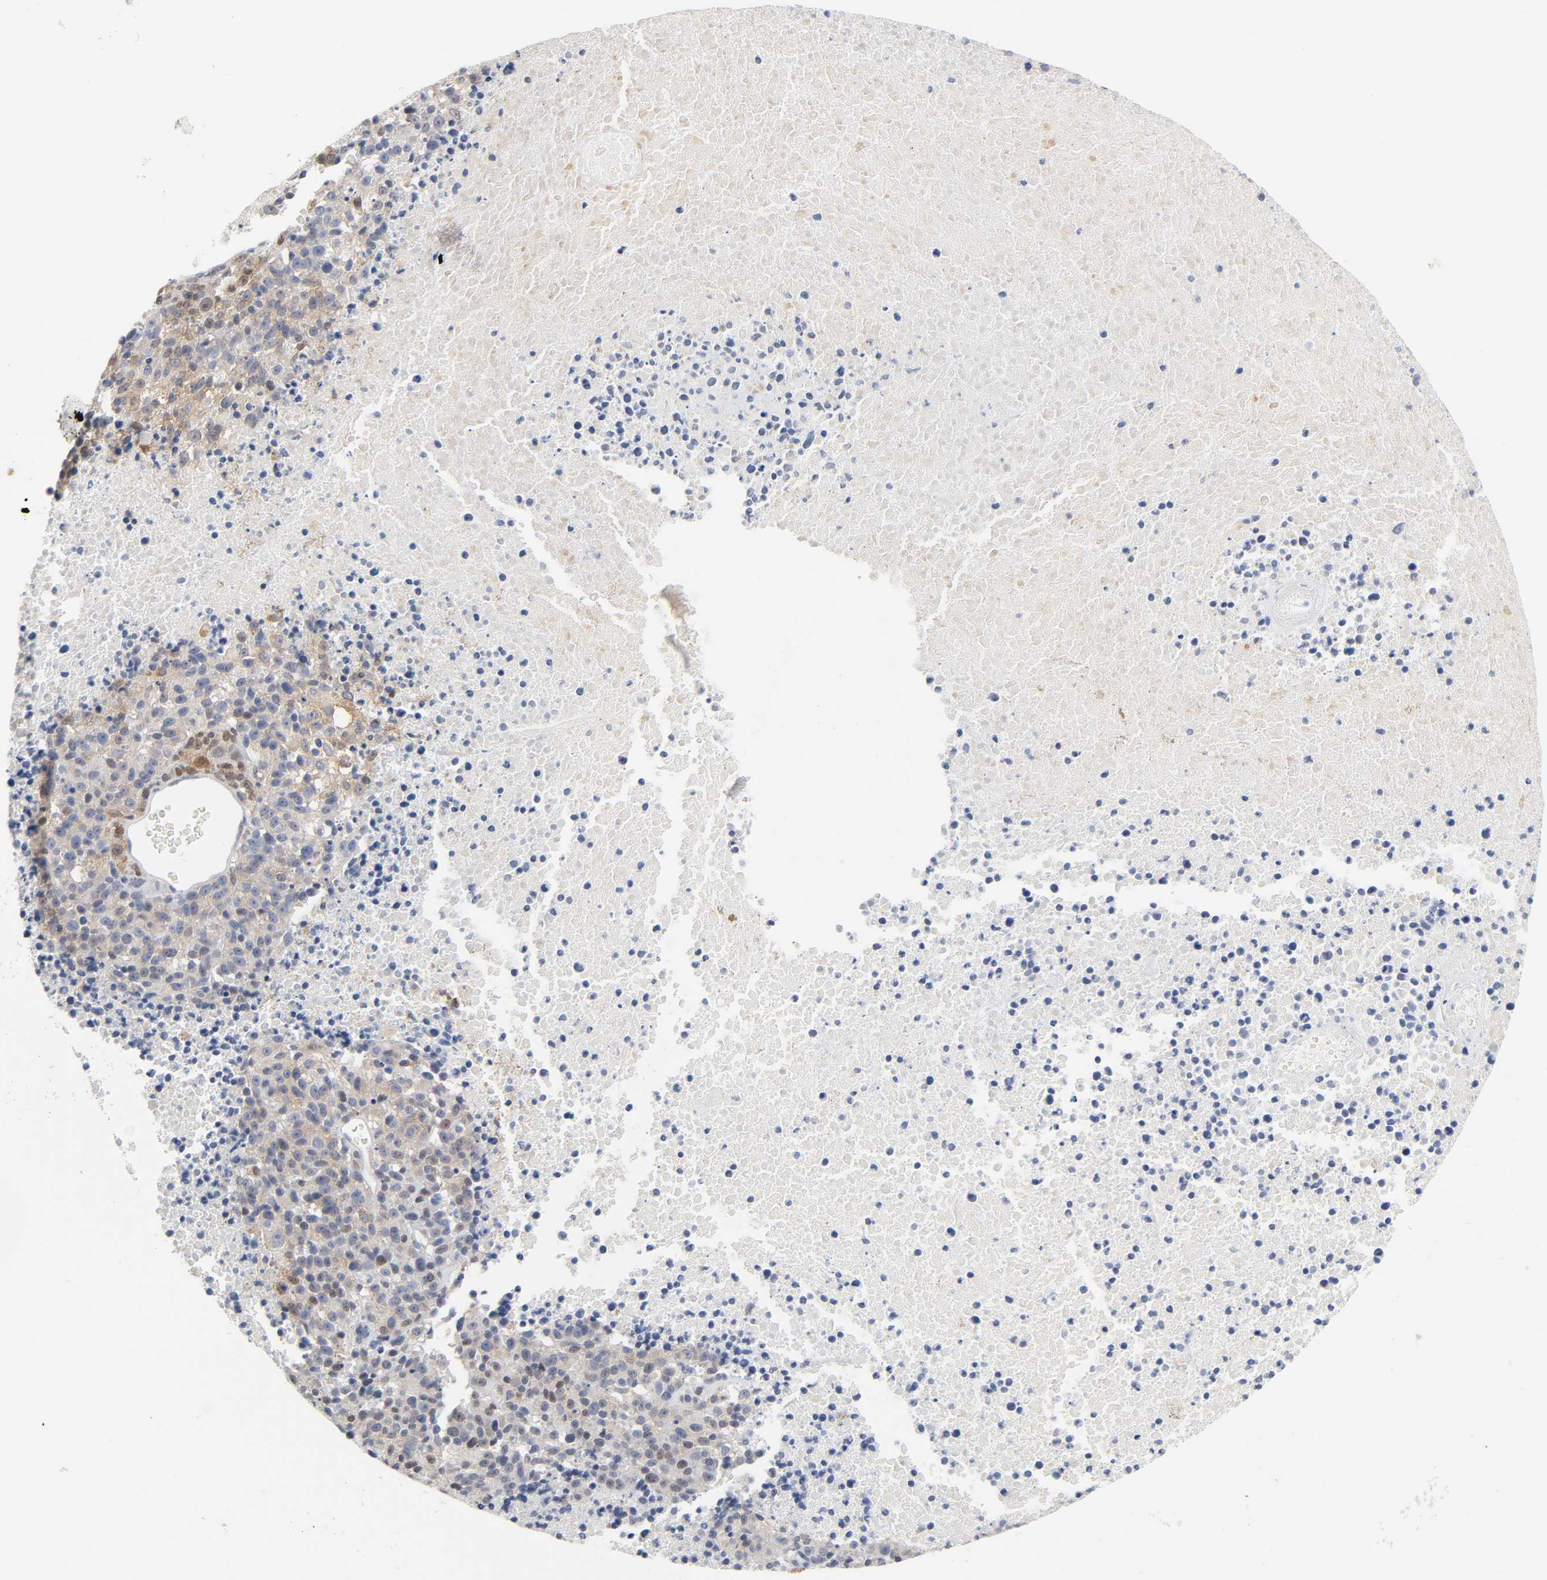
{"staining": {"intensity": "moderate", "quantity": "<25%", "location": "nuclear"}, "tissue": "melanoma", "cell_type": "Tumor cells", "image_type": "cancer", "snomed": [{"axis": "morphology", "description": "Malignant melanoma, Metastatic site"}, {"axis": "topography", "description": "Cerebral cortex"}], "caption": "A high-resolution image shows IHC staining of malignant melanoma (metastatic site), which exhibits moderate nuclear staining in approximately <25% of tumor cells.", "gene": "NFATC1", "patient": {"sex": "female", "age": 52}}